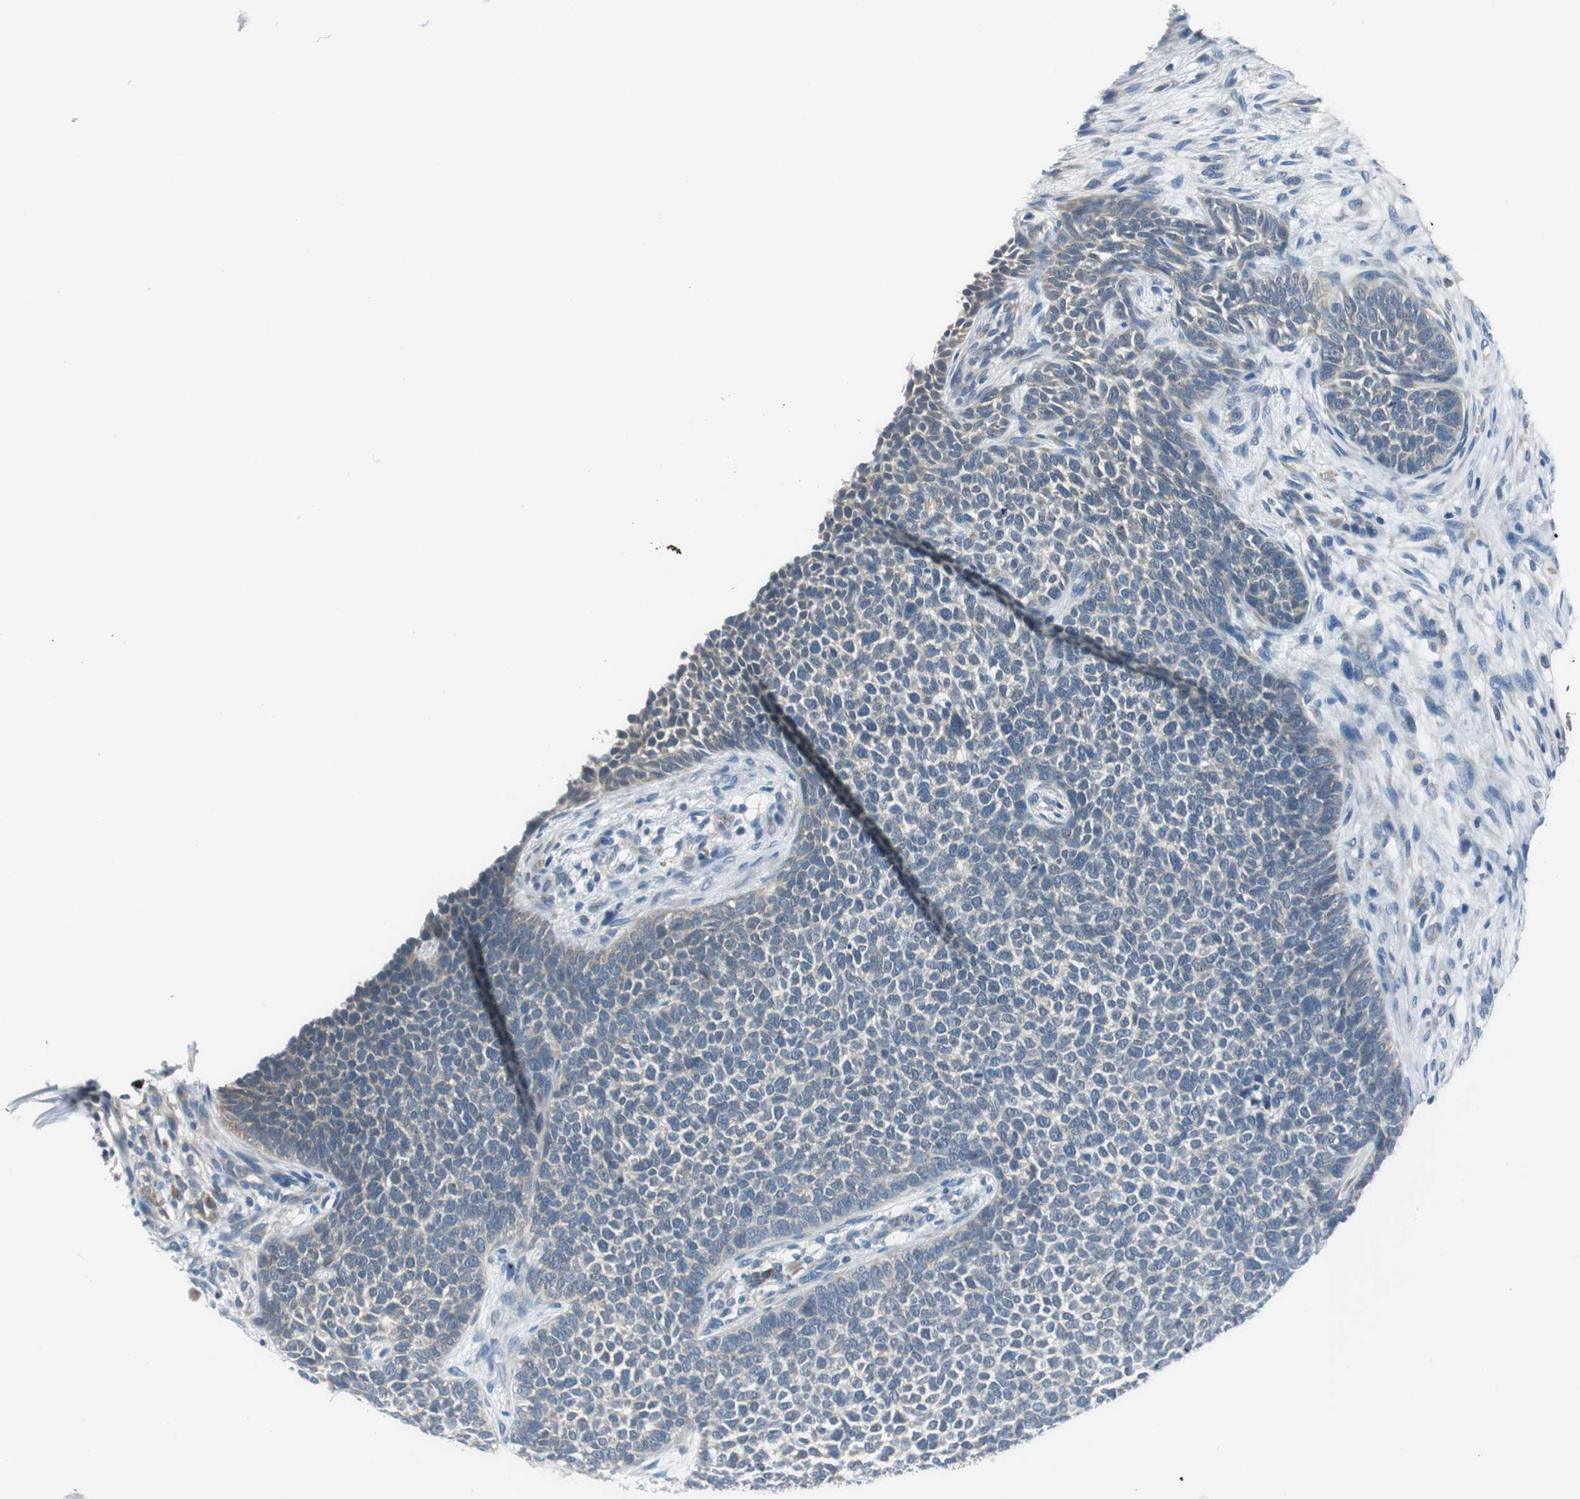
{"staining": {"intensity": "negative", "quantity": "none", "location": "none"}, "tissue": "skin cancer", "cell_type": "Tumor cells", "image_type": "cancer", "snomed": [{"axis": "morphology", "description": "Basal cell carcinoma"}, {"axis": "topography", "description": "Skin"}], "caption": "High power microscopy image of an IHC image of basal cell carcinoma (skin), revealing no significant staining in tumor cells. (Immunohistochemistry (ihc), brightfield microscopy, high magnification).", "gene": "PLAA", "patient": {"sex": "female", "age": 84}}